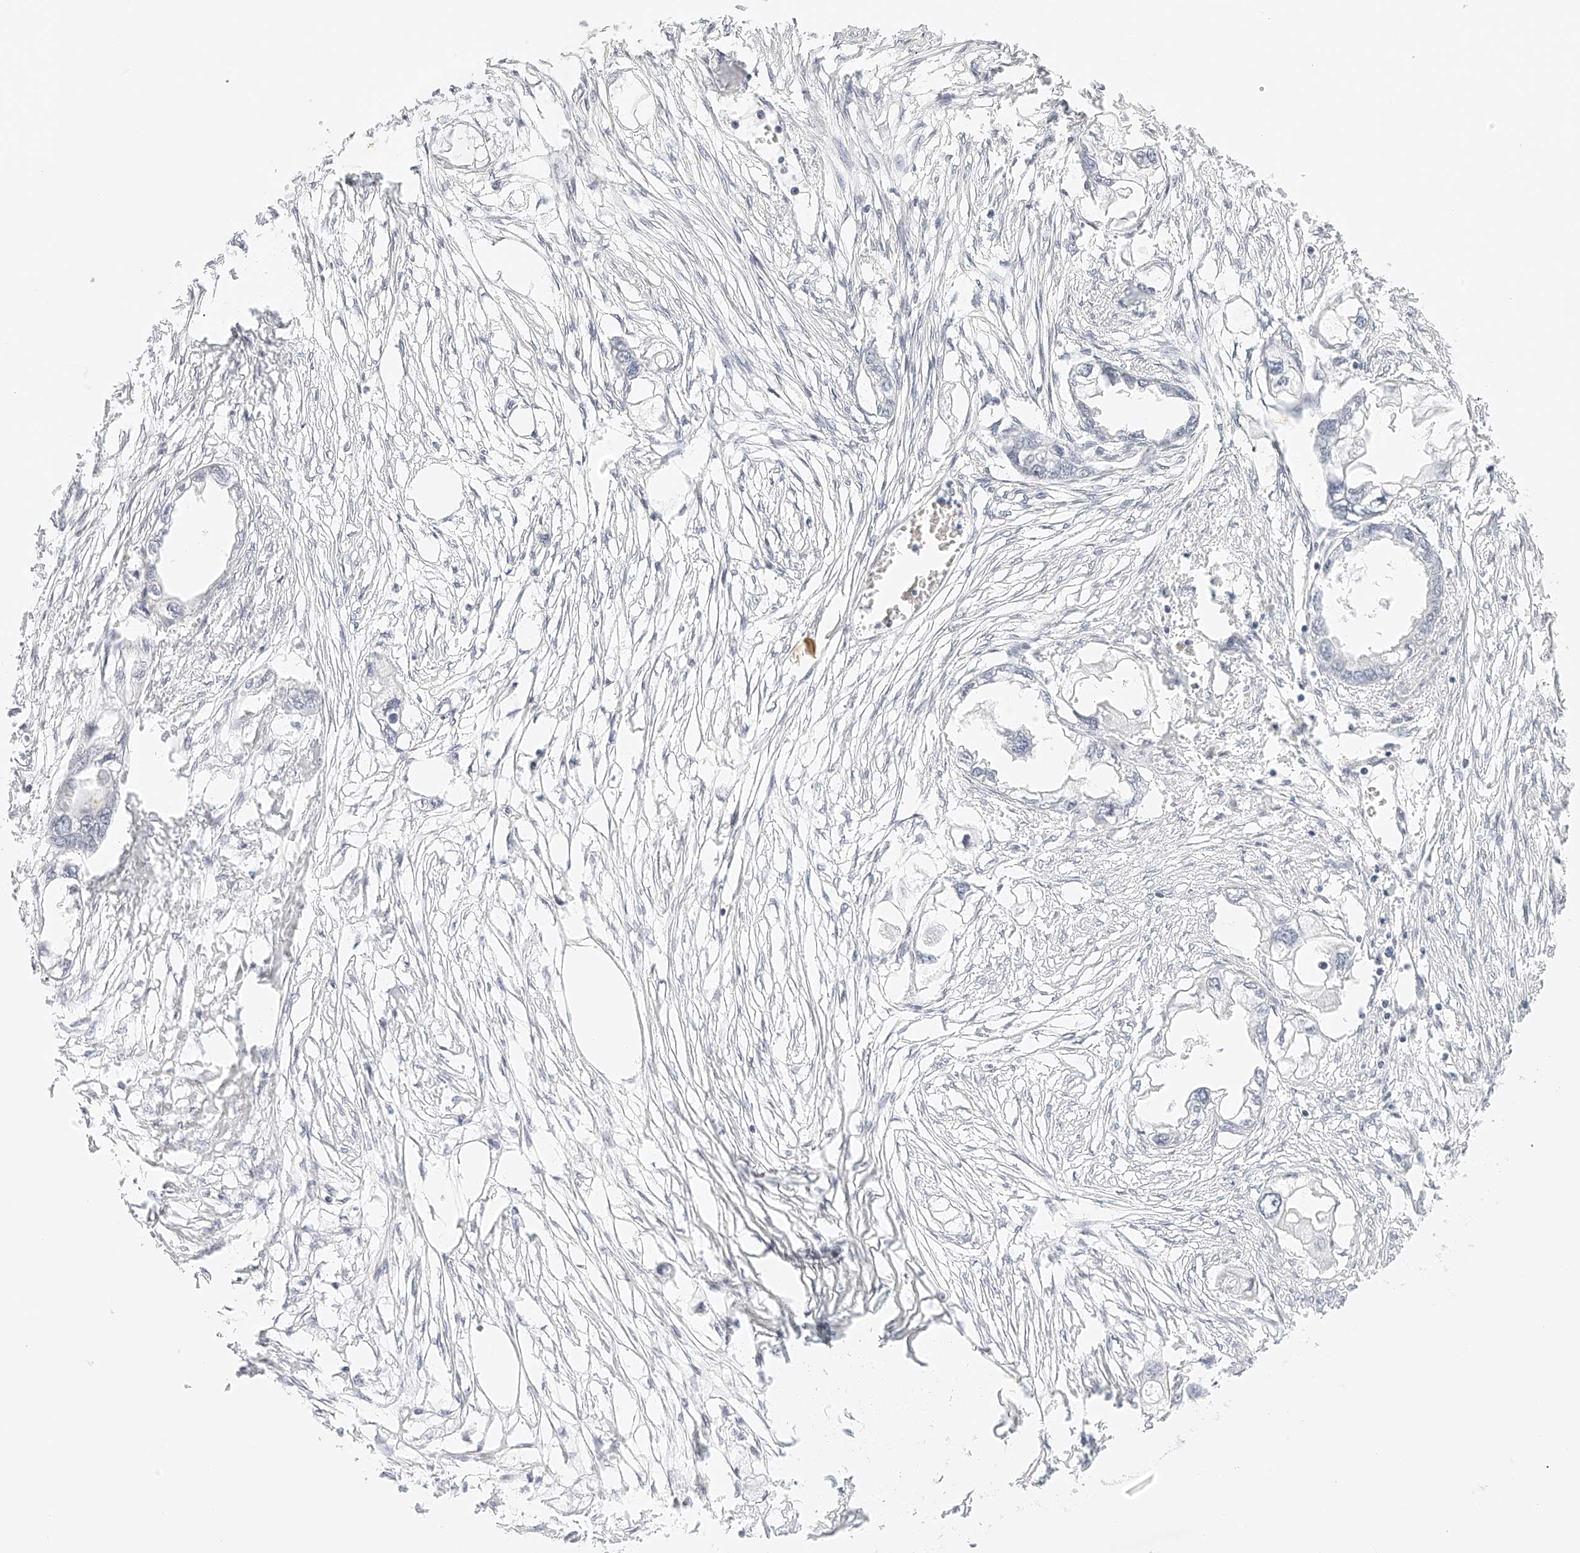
{"staining": {"intensity": "negative", "quantity": "none", "location": "none"}, "tissue": "endometrial cancer", "cell_type": "Tumor cells", "image_type": "cancer", "snomed": [{"axis": "morphology", "description": "Adenocarcinoma, NOS"}, {"axis": "morphology", "description": "Adenocarcinoma, metastatic, NOS"}, {"axis": "topography", "description": "Adipose tissue"}, {"axis": "topography", "description": "Endometrium"}], "caption": "Immunohistochemistry (IHC) photomicrograph of neoplastic tissue: endometrial metastatic adenocarcinoma stained with DAB (3,3'-diaminobenzidine) displays no significant protein staining in tumor cells. (Brightfield microscopy of DAB (3,3'-diaminobenzidine) immunohistochemistry (IHC) at high magnification).", "gene": "ZFP69", "patient": {"sex": "female", "age": 67}}